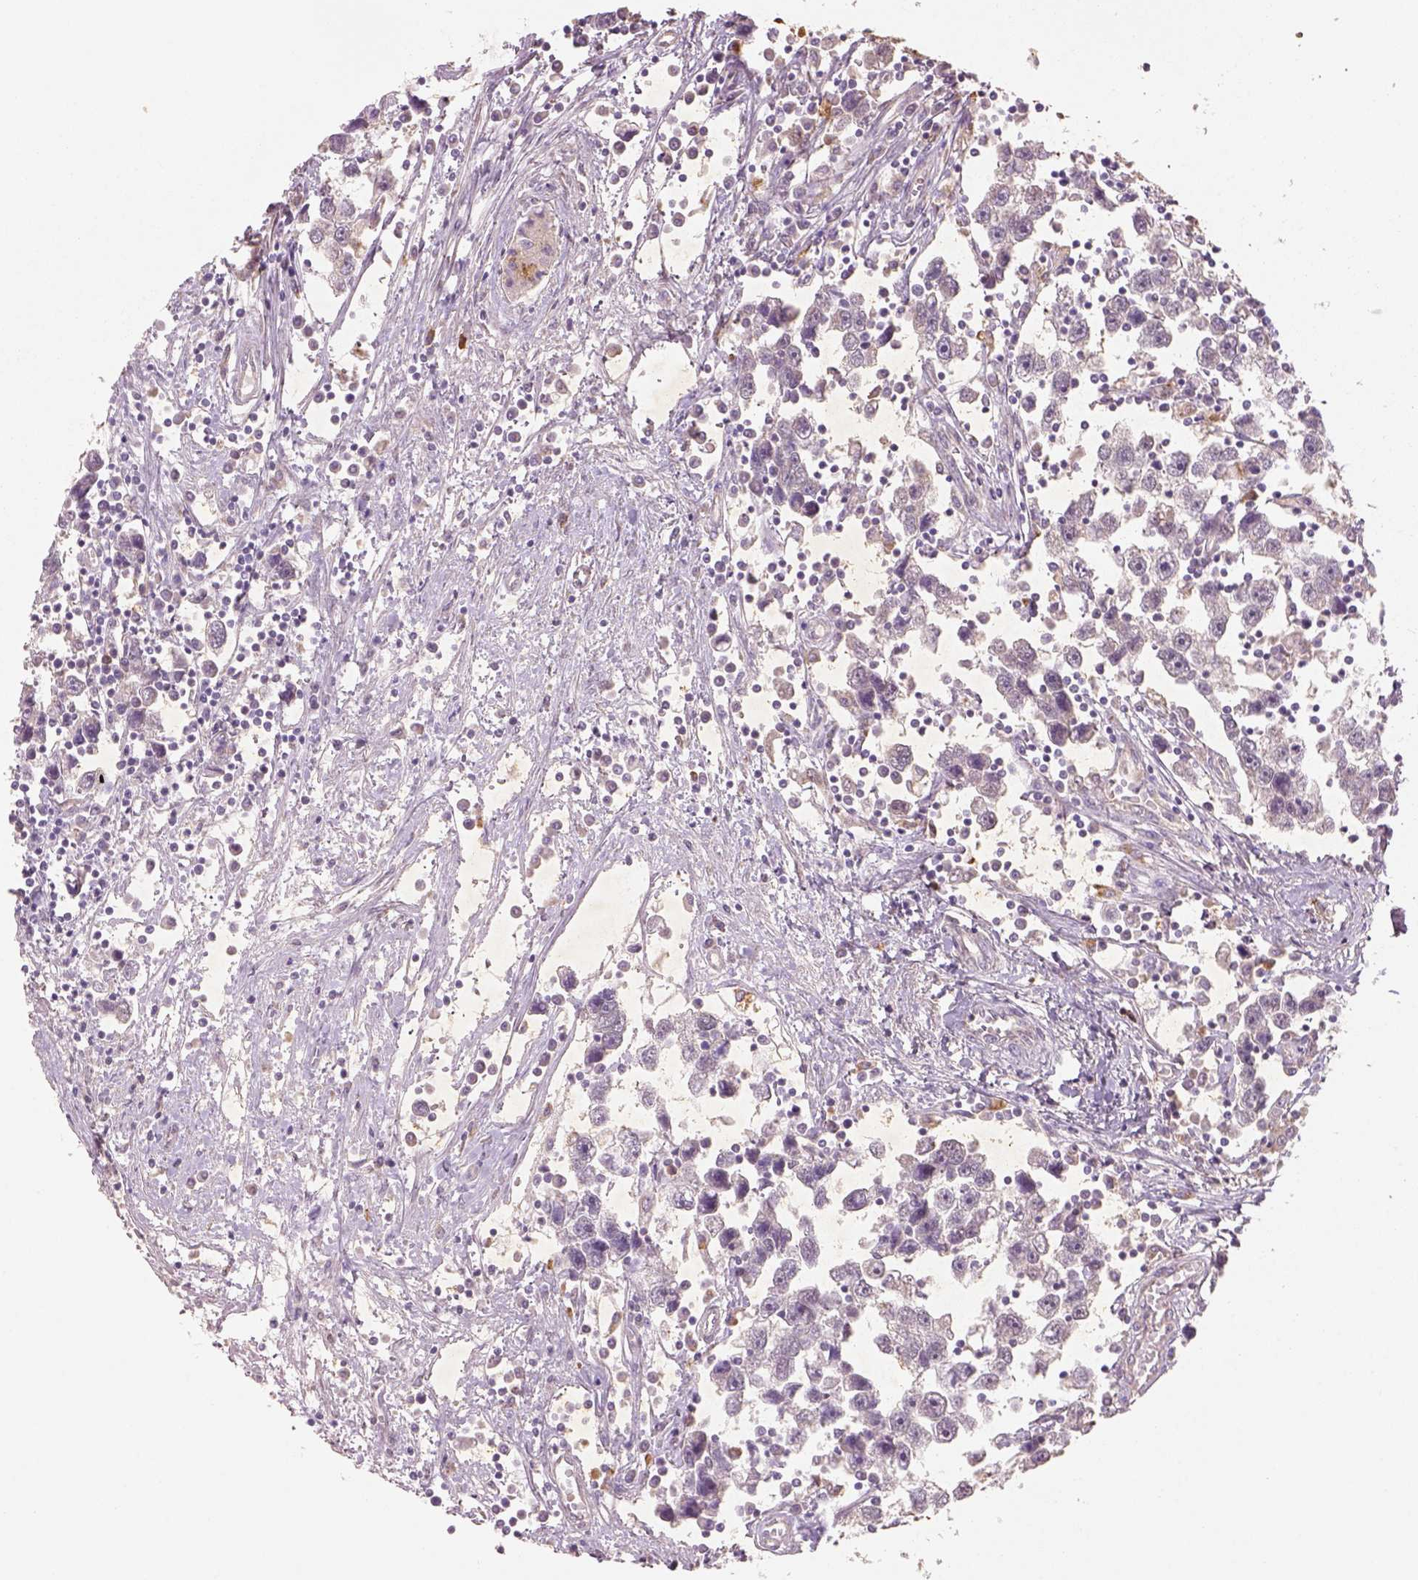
{"staining": {"intensity": "negative", "quantity": "none", "location": "none"}, "tissue": "testis cancer", "cell_type": "Tumor cells", "image_type": "cancer", "snomed": [{"axis": "morphology", "description": "Seminoma, NOS"}, {"axis": "topography", "description": "Testis"}], "caption": "Tumor cells show no significant positivity in testis cancer (seminoma).", "gene": "AP2B1", "patient": {"sex": "male", "age": 30}}